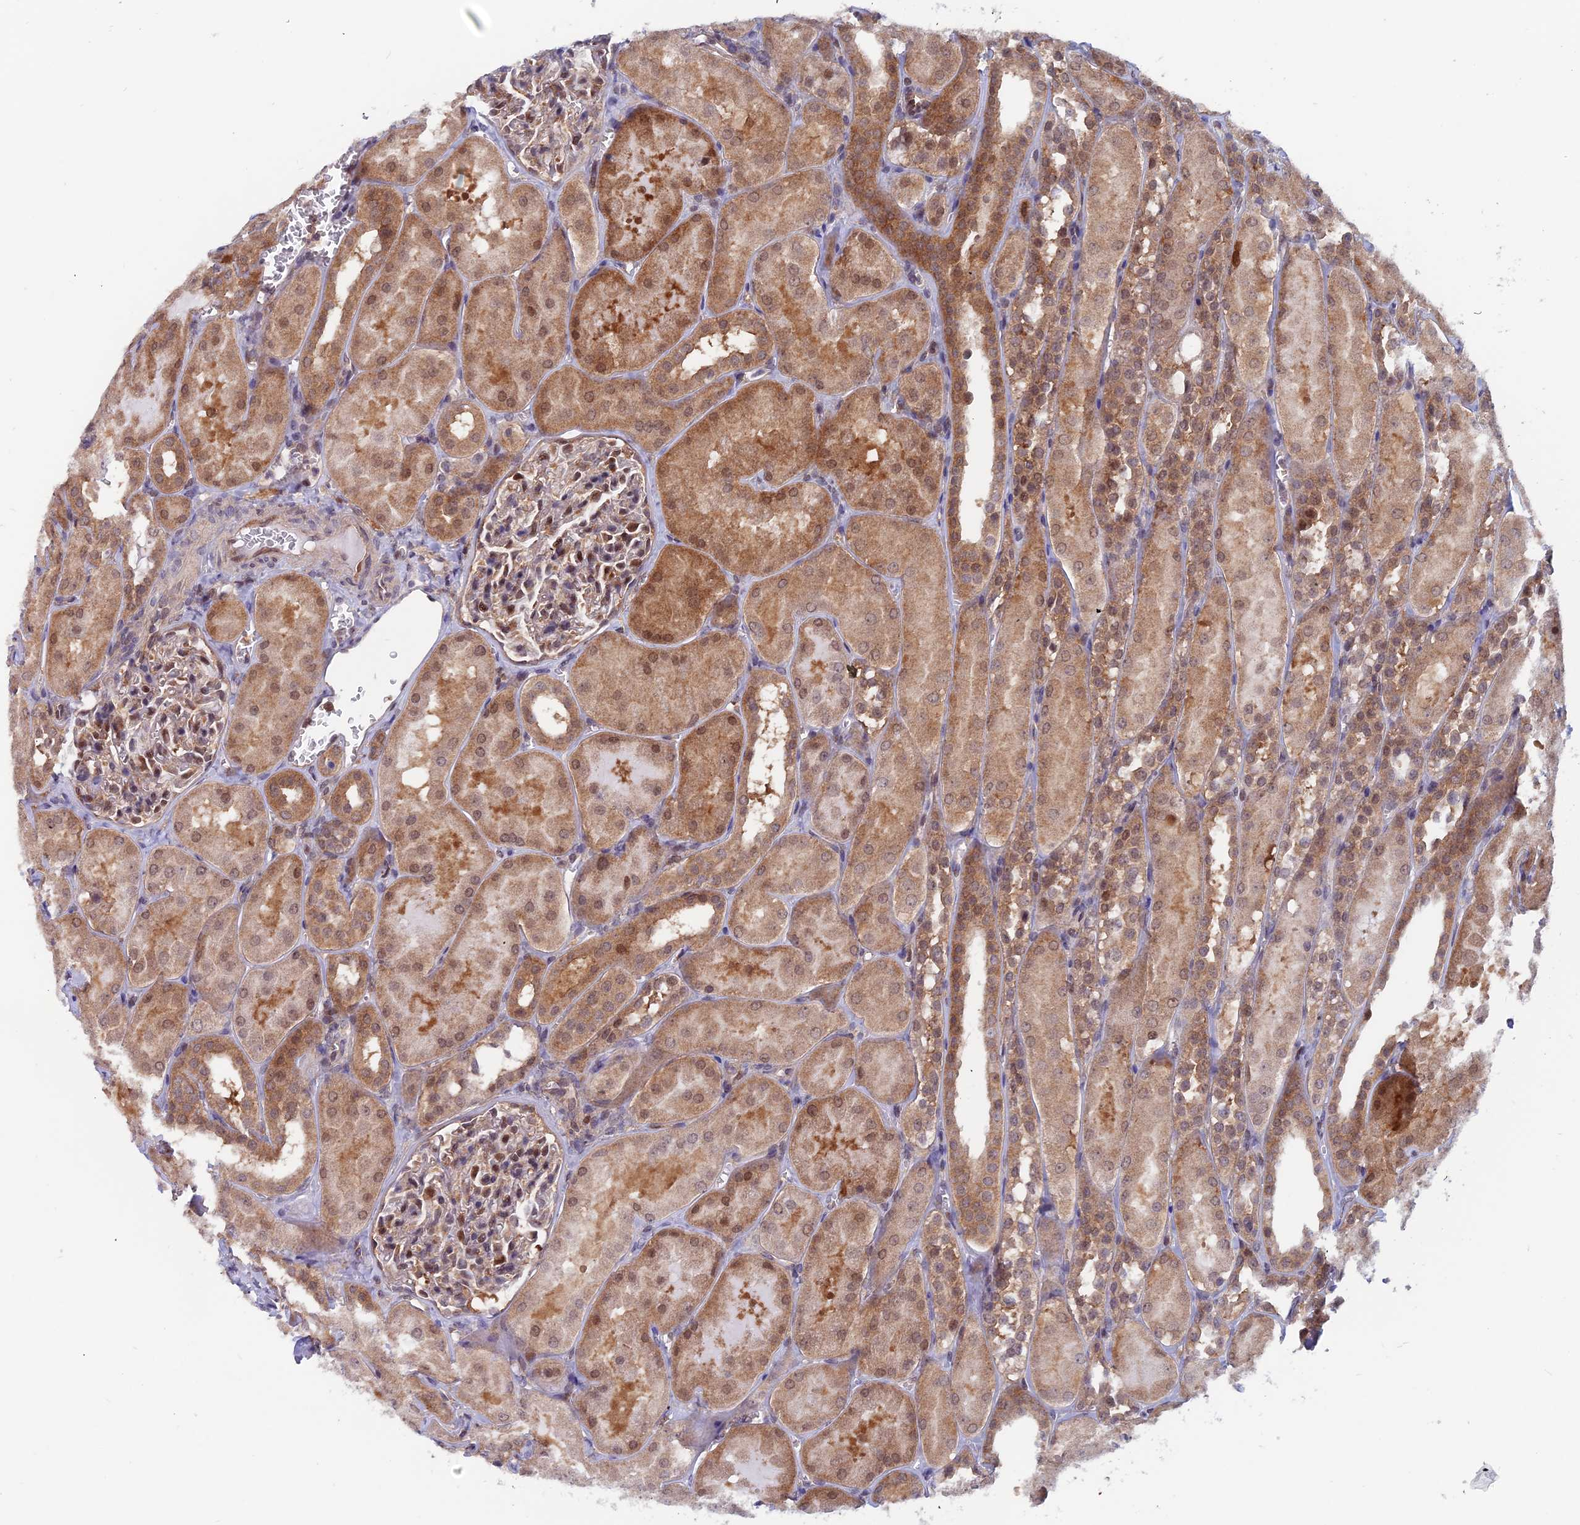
{"staining": {"intensity": "moderate", "quantity": "<25%", "location": "cytoplasmic/membranous,nuclear"}, "tissue": "kidney", "cell_type": "Cells in glomeruli", "image_type": "normal", "snomed": [{"axis": "morphology", "description": "Normal tissue, NOS"}, {"axis": "topography", "description": "Kidney"}, {"axis": "topography", "description": "Urinary bladder"}], "caption": "Brown immunohistochemical staining in benign human kidney demonstrates moderate cytoplasmic/membranous,nuclear staining in about <25% of cells in glomeruli.", "gene": "IGBP1", "patient": {"sex": "male", "age": 16}}